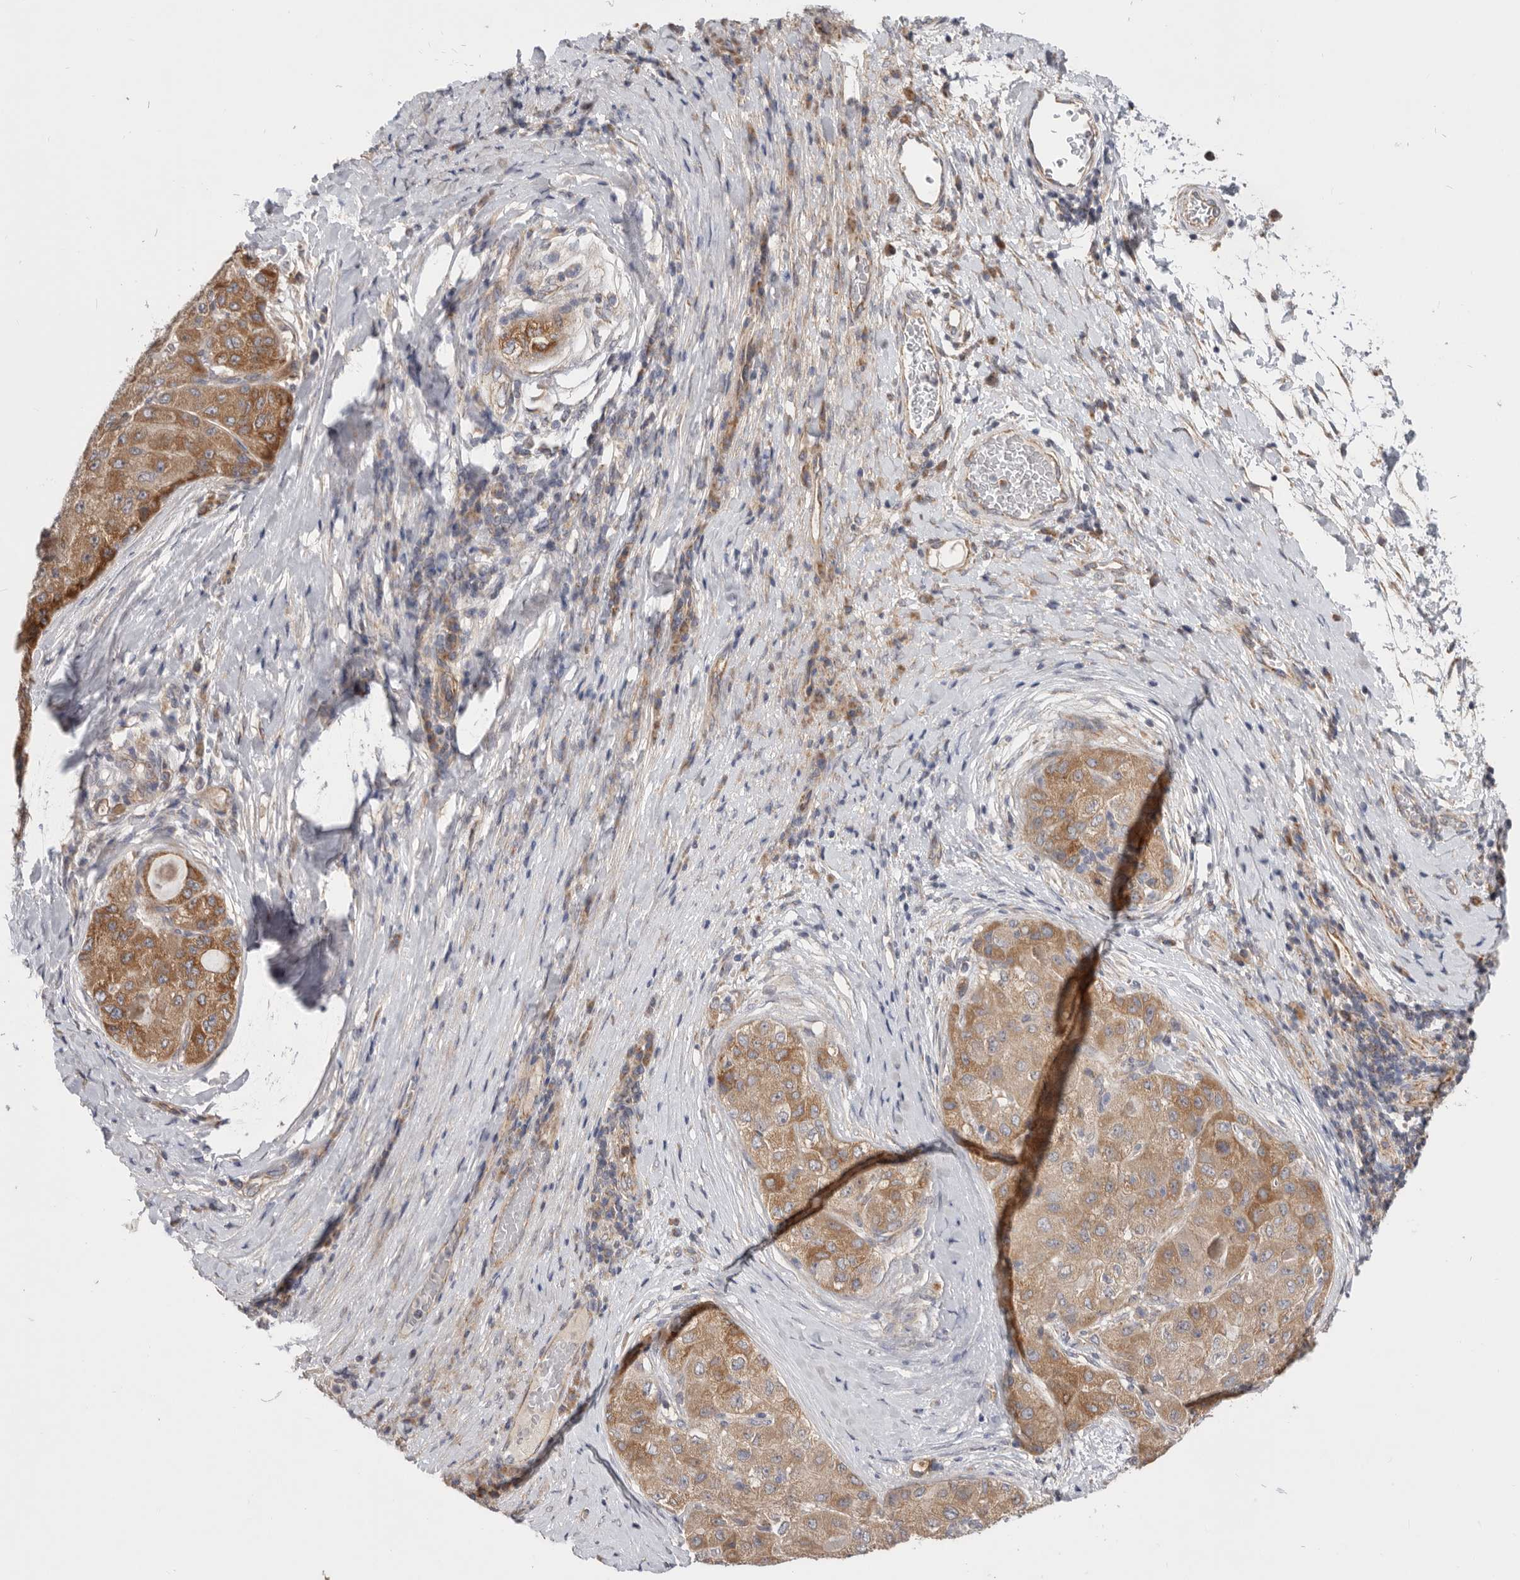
{"staining": {"intensity": "moderate", "quantity": ">75%", "location": "cytoplasmic/membranous"}, "tissue": "liver cancer", "cell_type": "Tumor cells", "image_type": "cancer", "snomed": [{"axis": "morphology", "description": "Carcinoma, Hepatocellular, NOS"}, {"axis": "topography", "description": "Liver"}], "caption": "Immunohistochemical staining of human liver cancer (hepatocellular carcinoma) shows medium levels of moderate cytoplasmic/membranous protein staining in approximately >75% of tumor cells.", "gene": "MTFR1L", "patient": {"sex": "male", "age": 80}}